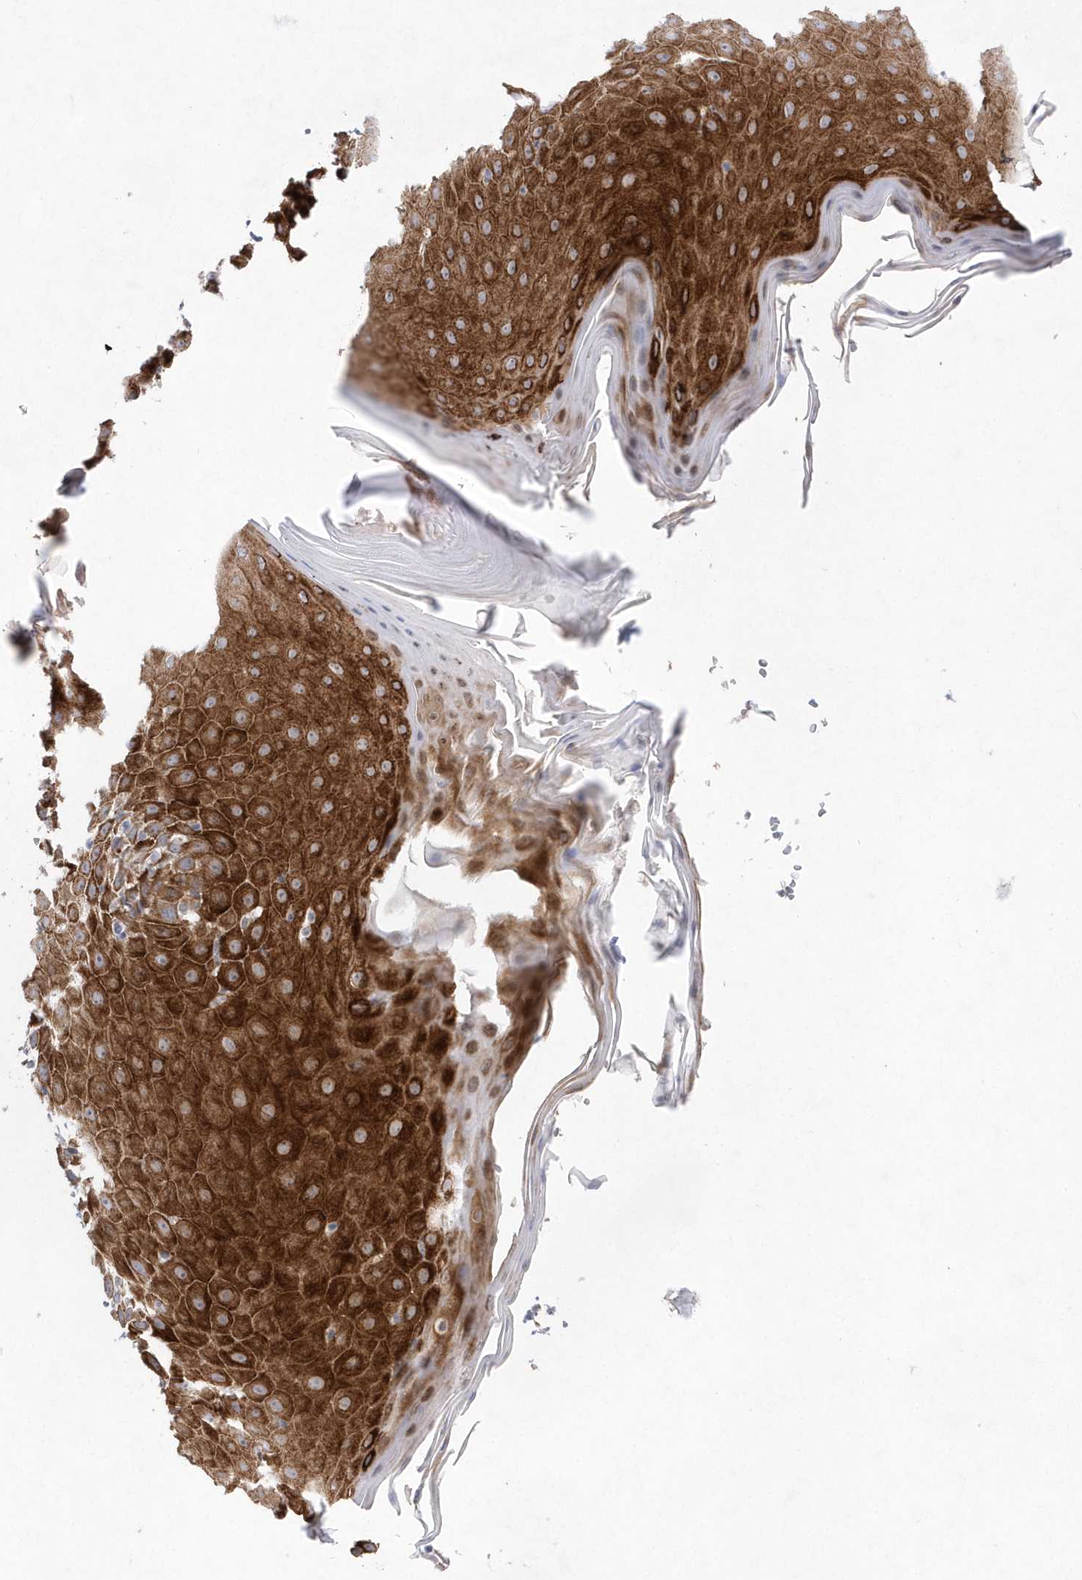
{"staining": {"intensity": "strong", "quantity": ">75%", "location": "cytoplasmic/membranous"}, "tissue": "skin", "cell_type": "Epidermal cells", "image_type": "normal", "snomed": [{"axis": "morphology", "description": "Normal tissue, NOS"}, {"axis": "topography", "description": "Vulva"}], "caption": "An image showing strong cytoplasmic/membranous staining in about >75% of epidermal cells in unremarkable skin, as visualized by brown immunohistochemical staining.", "gene": "TMEM132B", "patient": {"sex": "female", "age": 68}}